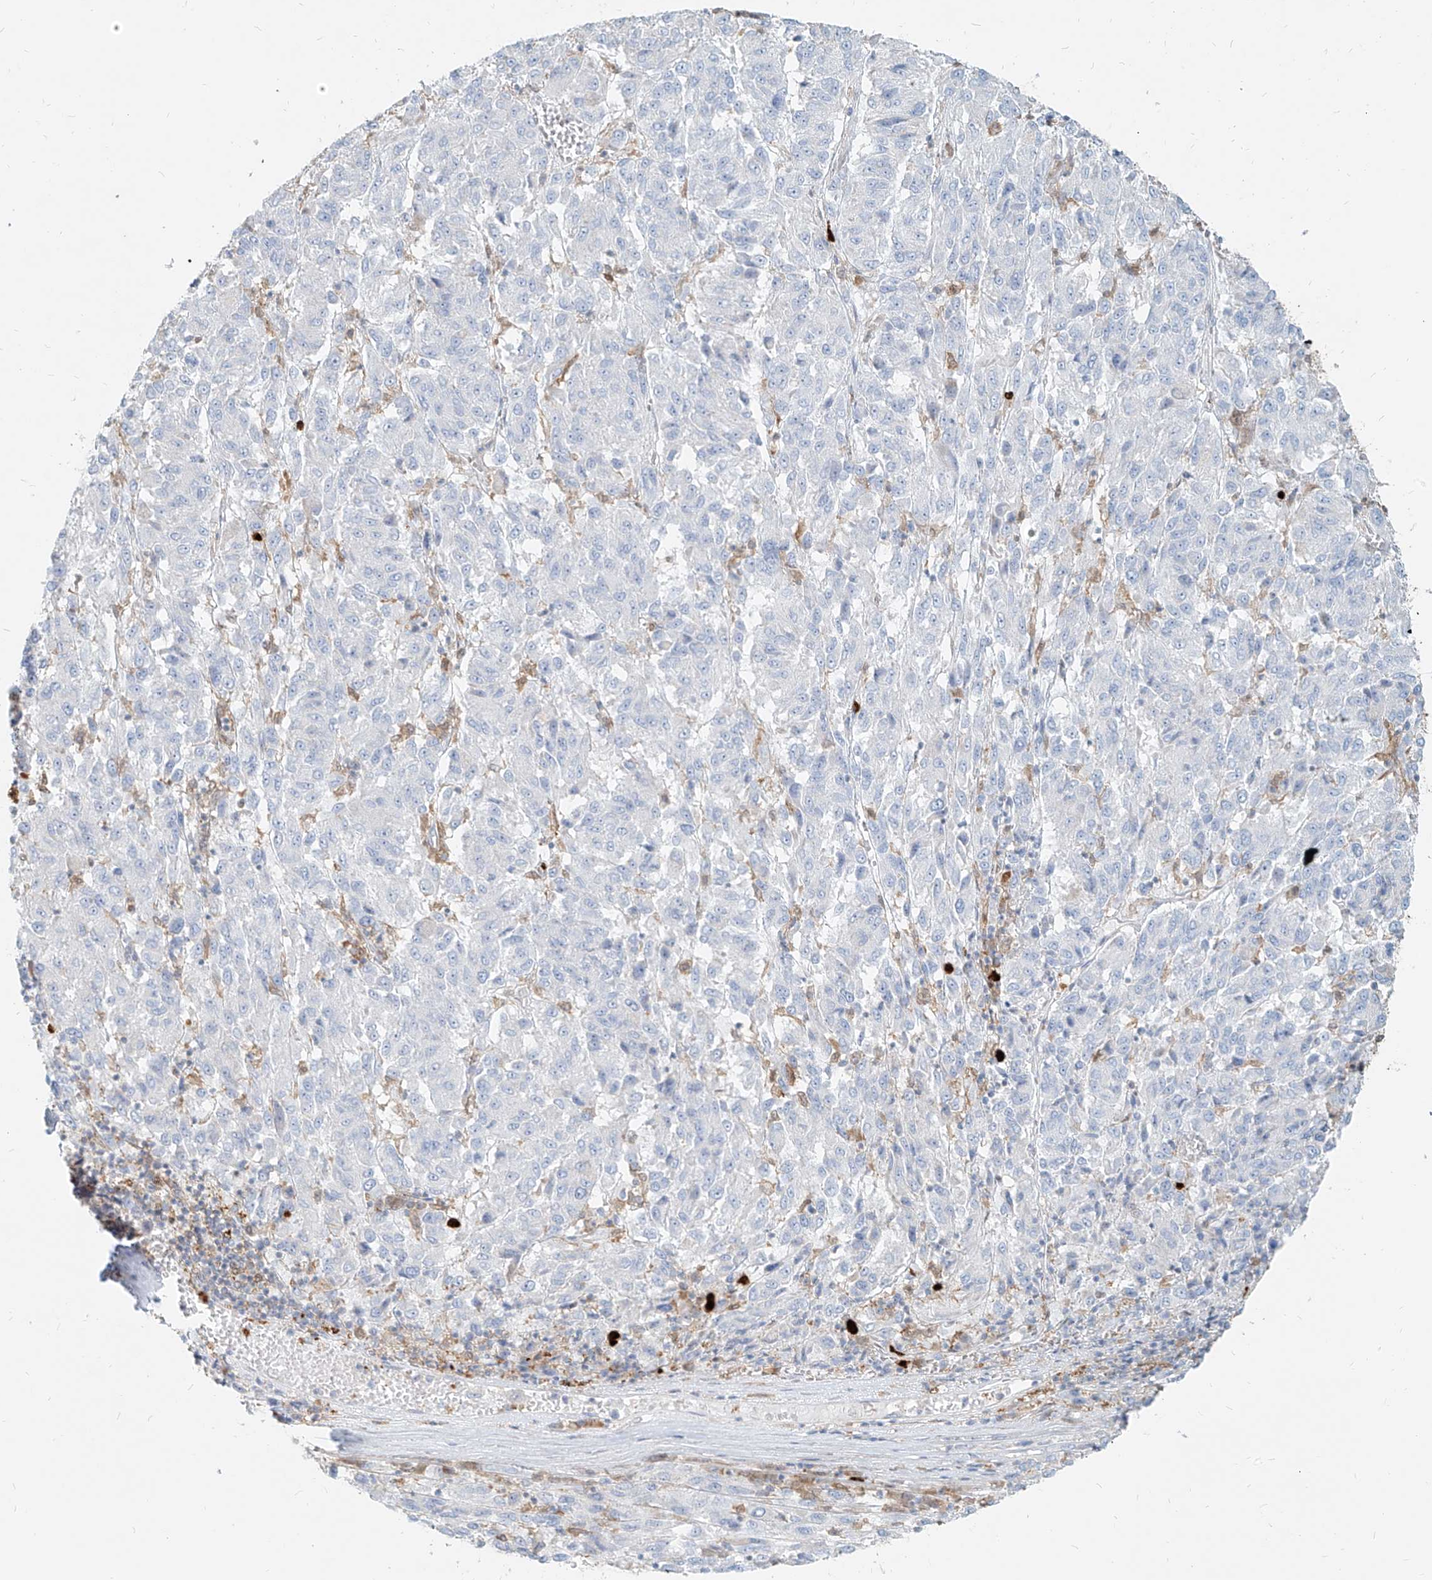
{"staining": {"intensity": "negative", "quantity": "none", "location": "none"}, "tissue": "melanoma", "cell_type": "Tumor cells", "image_type": "cancer", "snomed": [{"axis": "morphology", "description": "Malignant melanoma, Metastatic site"}, {"axis": "topography", "description": "Lung"}], "caption": "The immunohistochemistry histopathology image has no significant staining in tumor cells of malignant melanoma (metastatic site) tissue.", "gene": "PGD", "patient": {"sex": "male", "age": 64}}